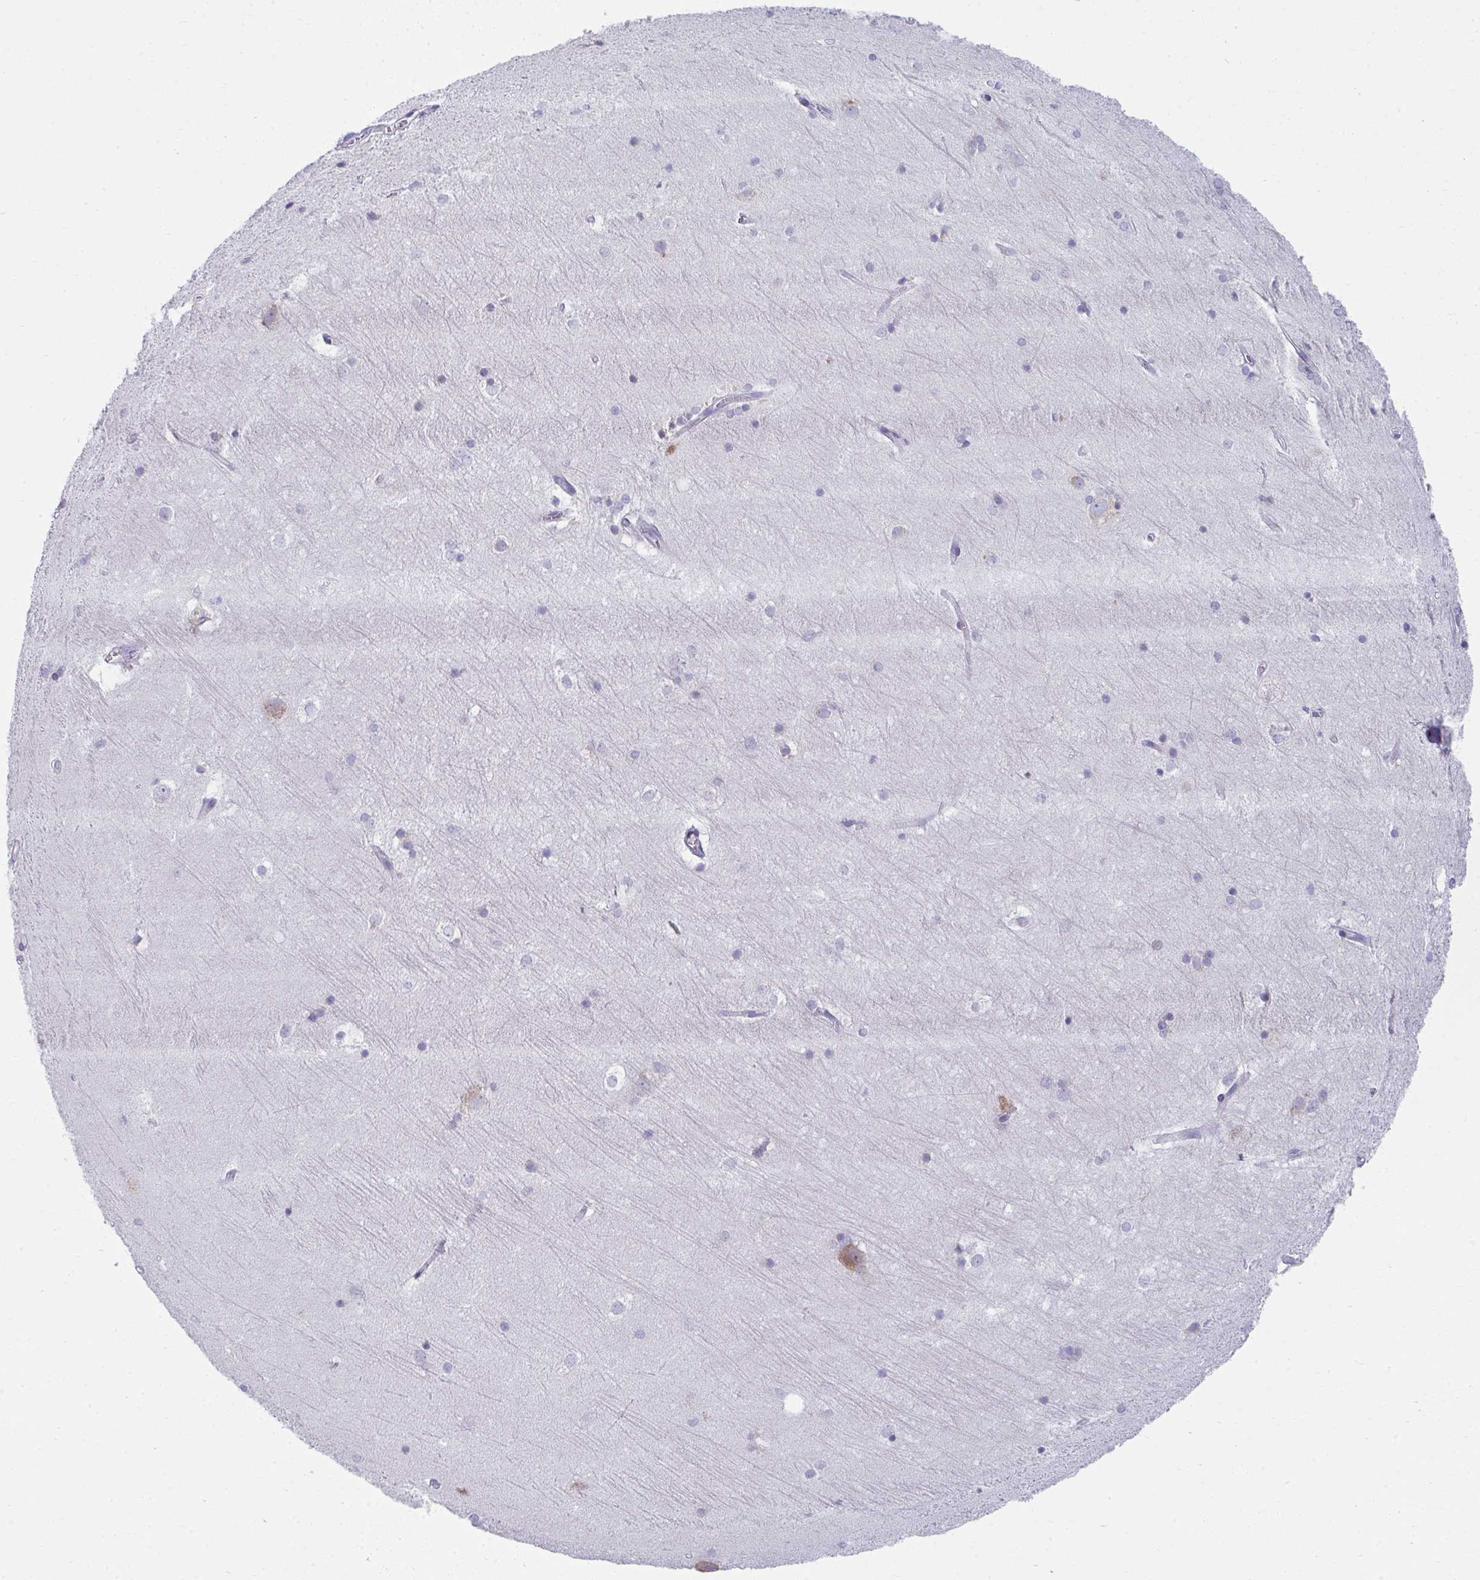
{"staining": {"intensity": "negative", "quantity": "none", "location": "none"}, "tissue": "hippocampus", "cell_type": "Glial cells", "image_type": "normal", "snomed": [{"axis": "morphology", "description": "Normal tissue, NOS"}, {"axis": "topography", "description": "Cerebral cortex"}, {"axis": "topography", "description": "Hippocampus"}], "caption": "Immunohistochemical staining of benign hippocampus exhibits no significant expression in glial cells.", "gene": "FASLG", "patient": {"sex": "female", "age": 19}}